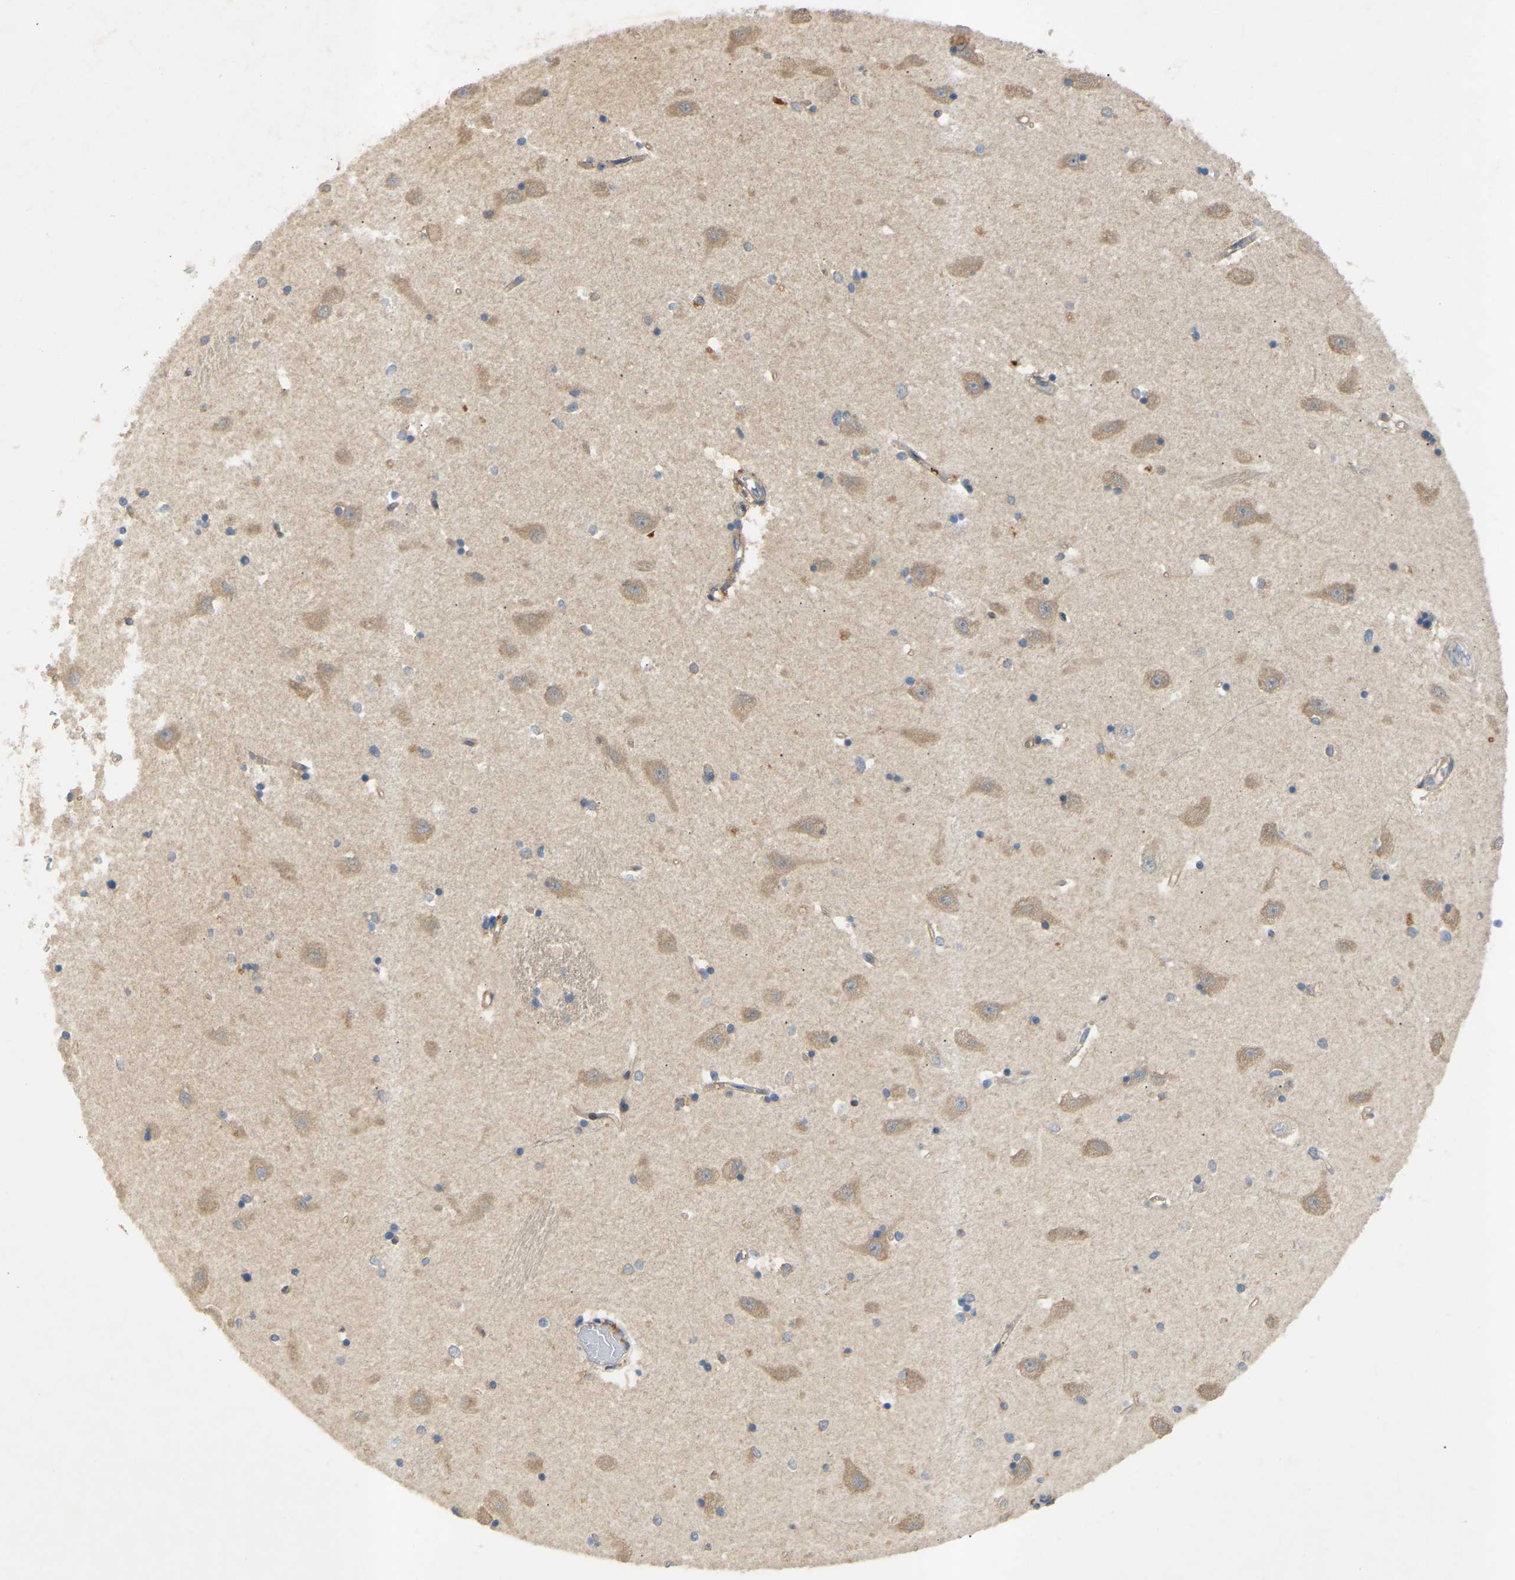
{"staining": {"intensity": "negative", "quantity": "none", "location": "none"}, "tissue": "hippocampus", "cell_type": "Glial cells", "image_type": "normal", "snomed": [{"axis": "morphology", "description": "Normal tissue, NOS"}, {"axis": "topography", "description": "Hippocampus"}], "caption": "A photomicrograph of human hippocampus is negative for staining in glial cells.", "gene": "ATP5MF", "patient": {"sex": "male", "age": 45}}